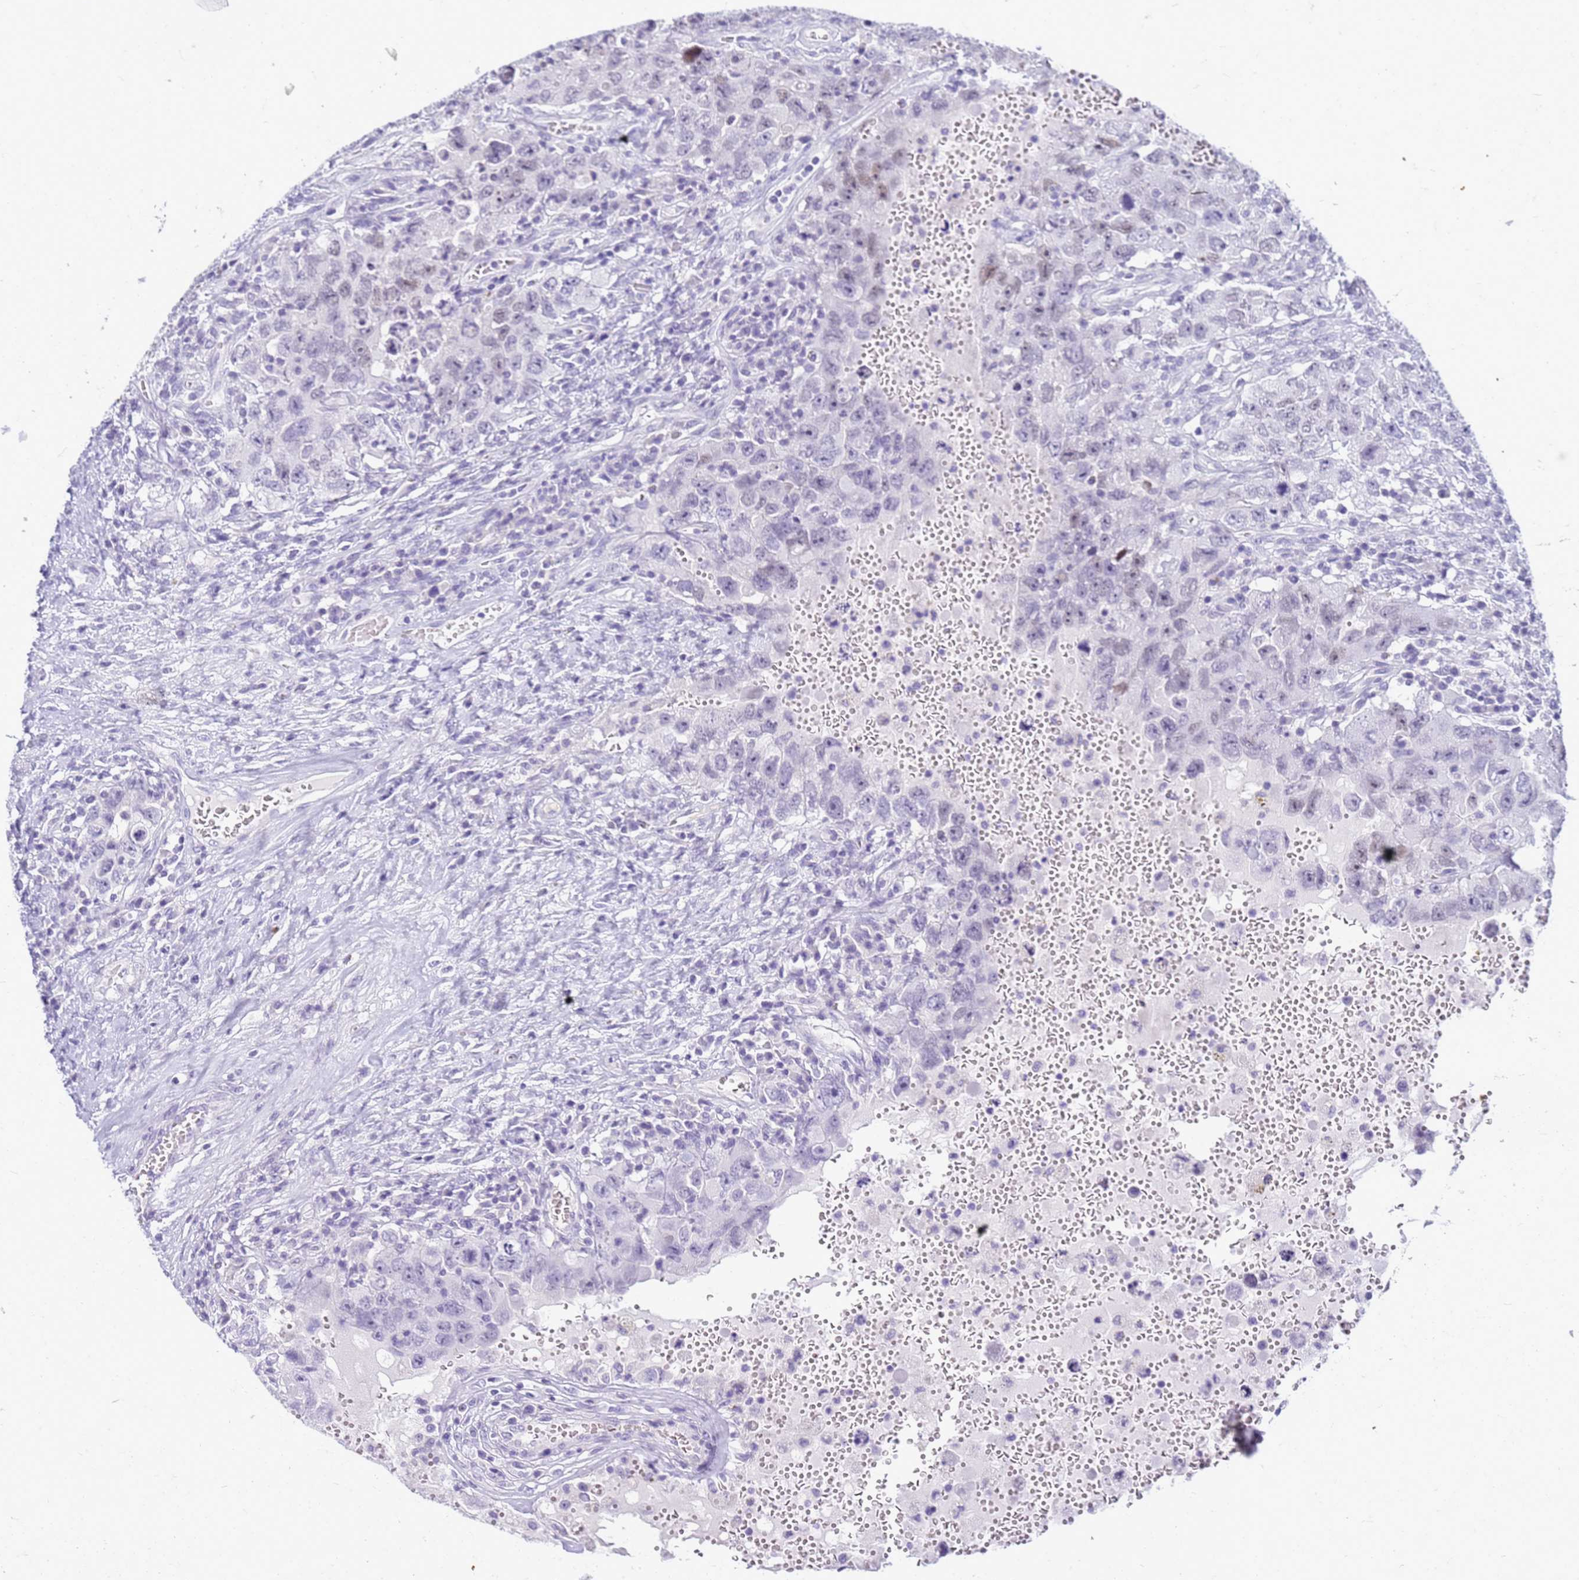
{"staining": {"intensity": "negative", "quantity": "none", "location": "none"}, "tissue": "testis cancer", "cell_type": "Tumor cells", "image_type": "cancer", "snomed": [{"axis": "morphology", "description": "Carcinoma, Embryonal, NOS"}, {"axis": "topography", "description": "Testis"}], "caption": "Tumor cells show no significant protein positivity in embryonal carcinoma (testis).", "gene": "CFAP100", "patient": {"sex": "male", "age": 26}}